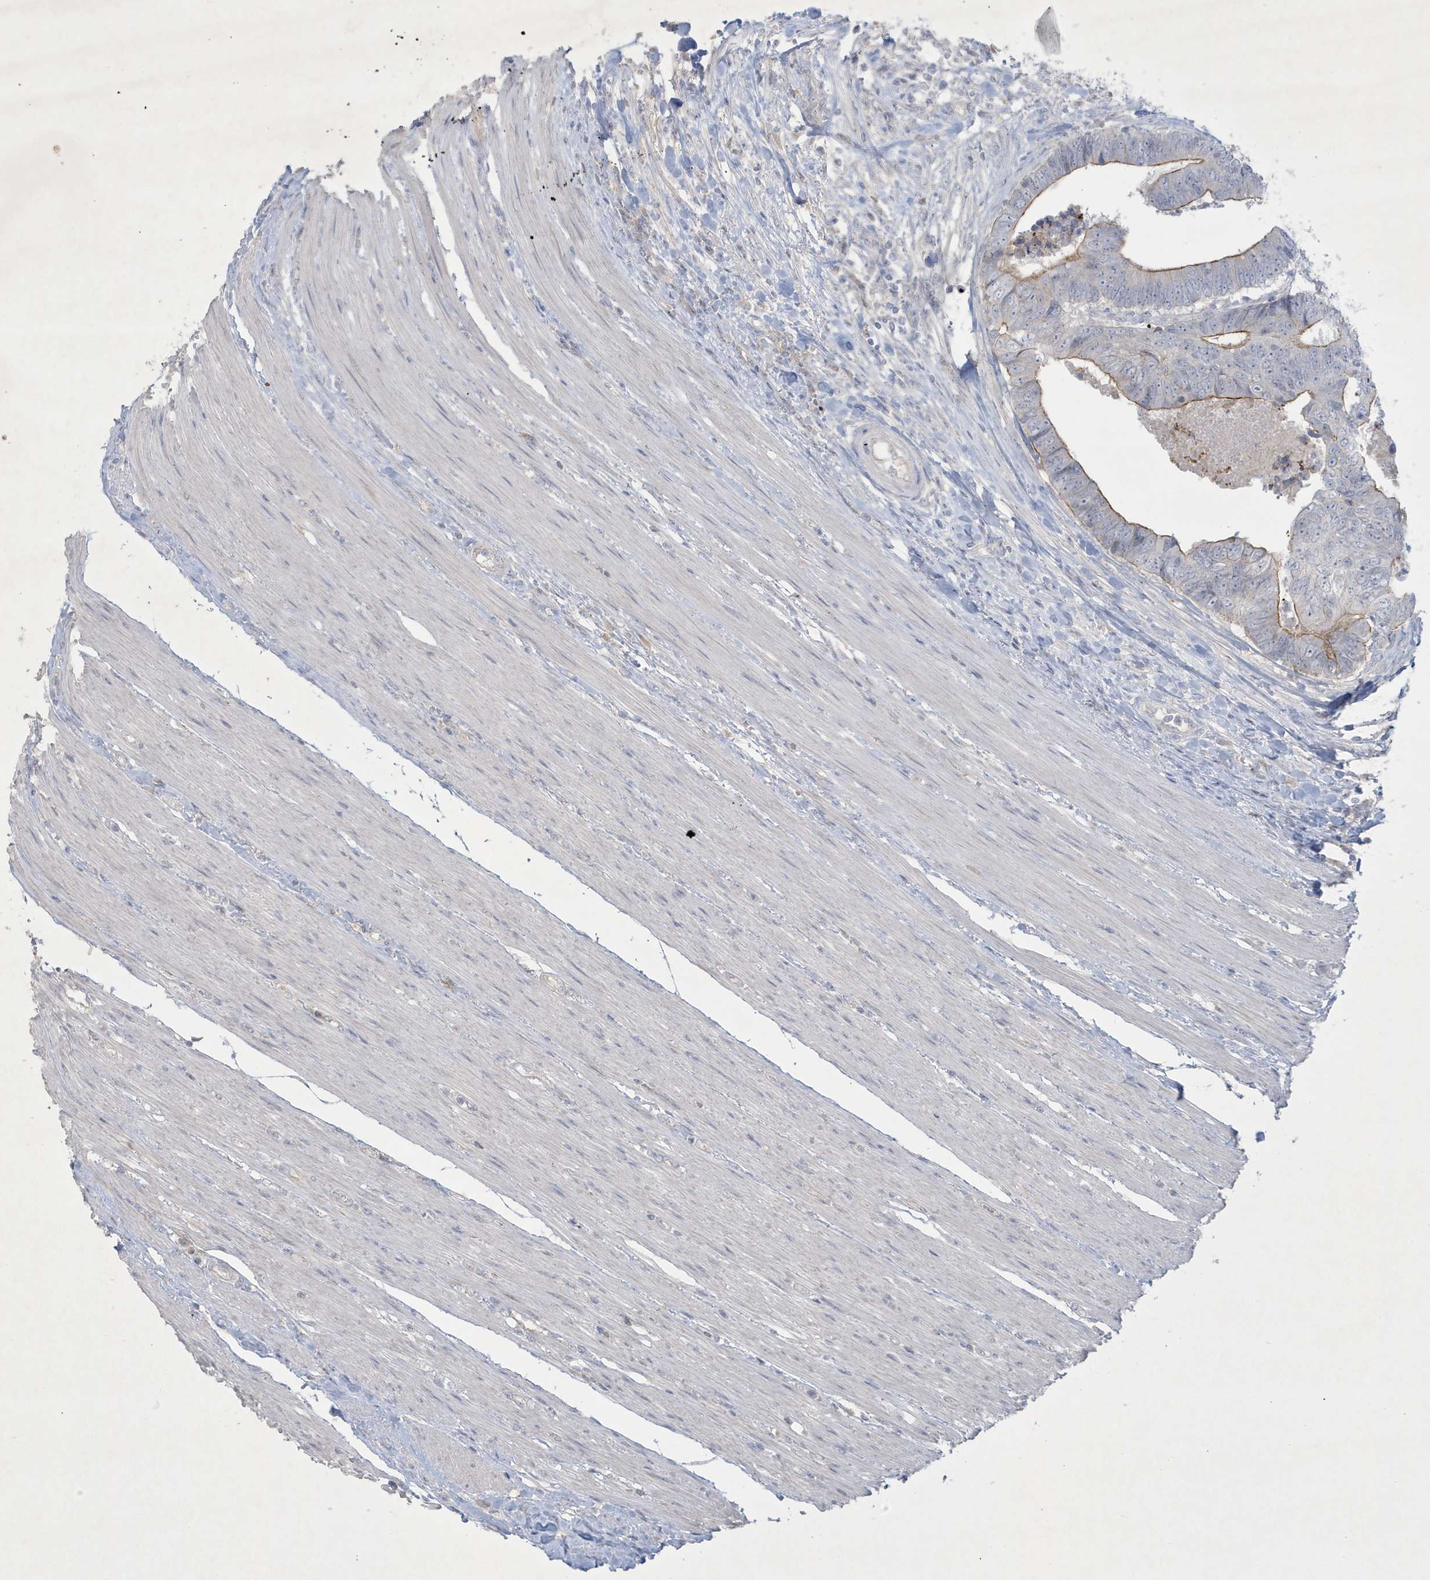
{"staining": {"intensity": "moderate", "quantity": "25%-75%", "location": "cytoplasmic/membranous"}, "tissue": "colorectal cancer", "cell_type": "Tumor cells", "image_type": "cancer", "snomed": [{"axis": "morphology", "description": "Adenocarcinoma, NOS"}, {"axis": "topography", "description": "Rectum"}], "caption": "Colorectal cancer stained for a protein displays moderate cytoplasmic/membranous positivity in tumor cells. Immunohistochemistry (ihc) stains the protein in brown and the nuclei are stained blue.", "gene": "CCDC24", "patient": {"sex": "male", "age": 84}}